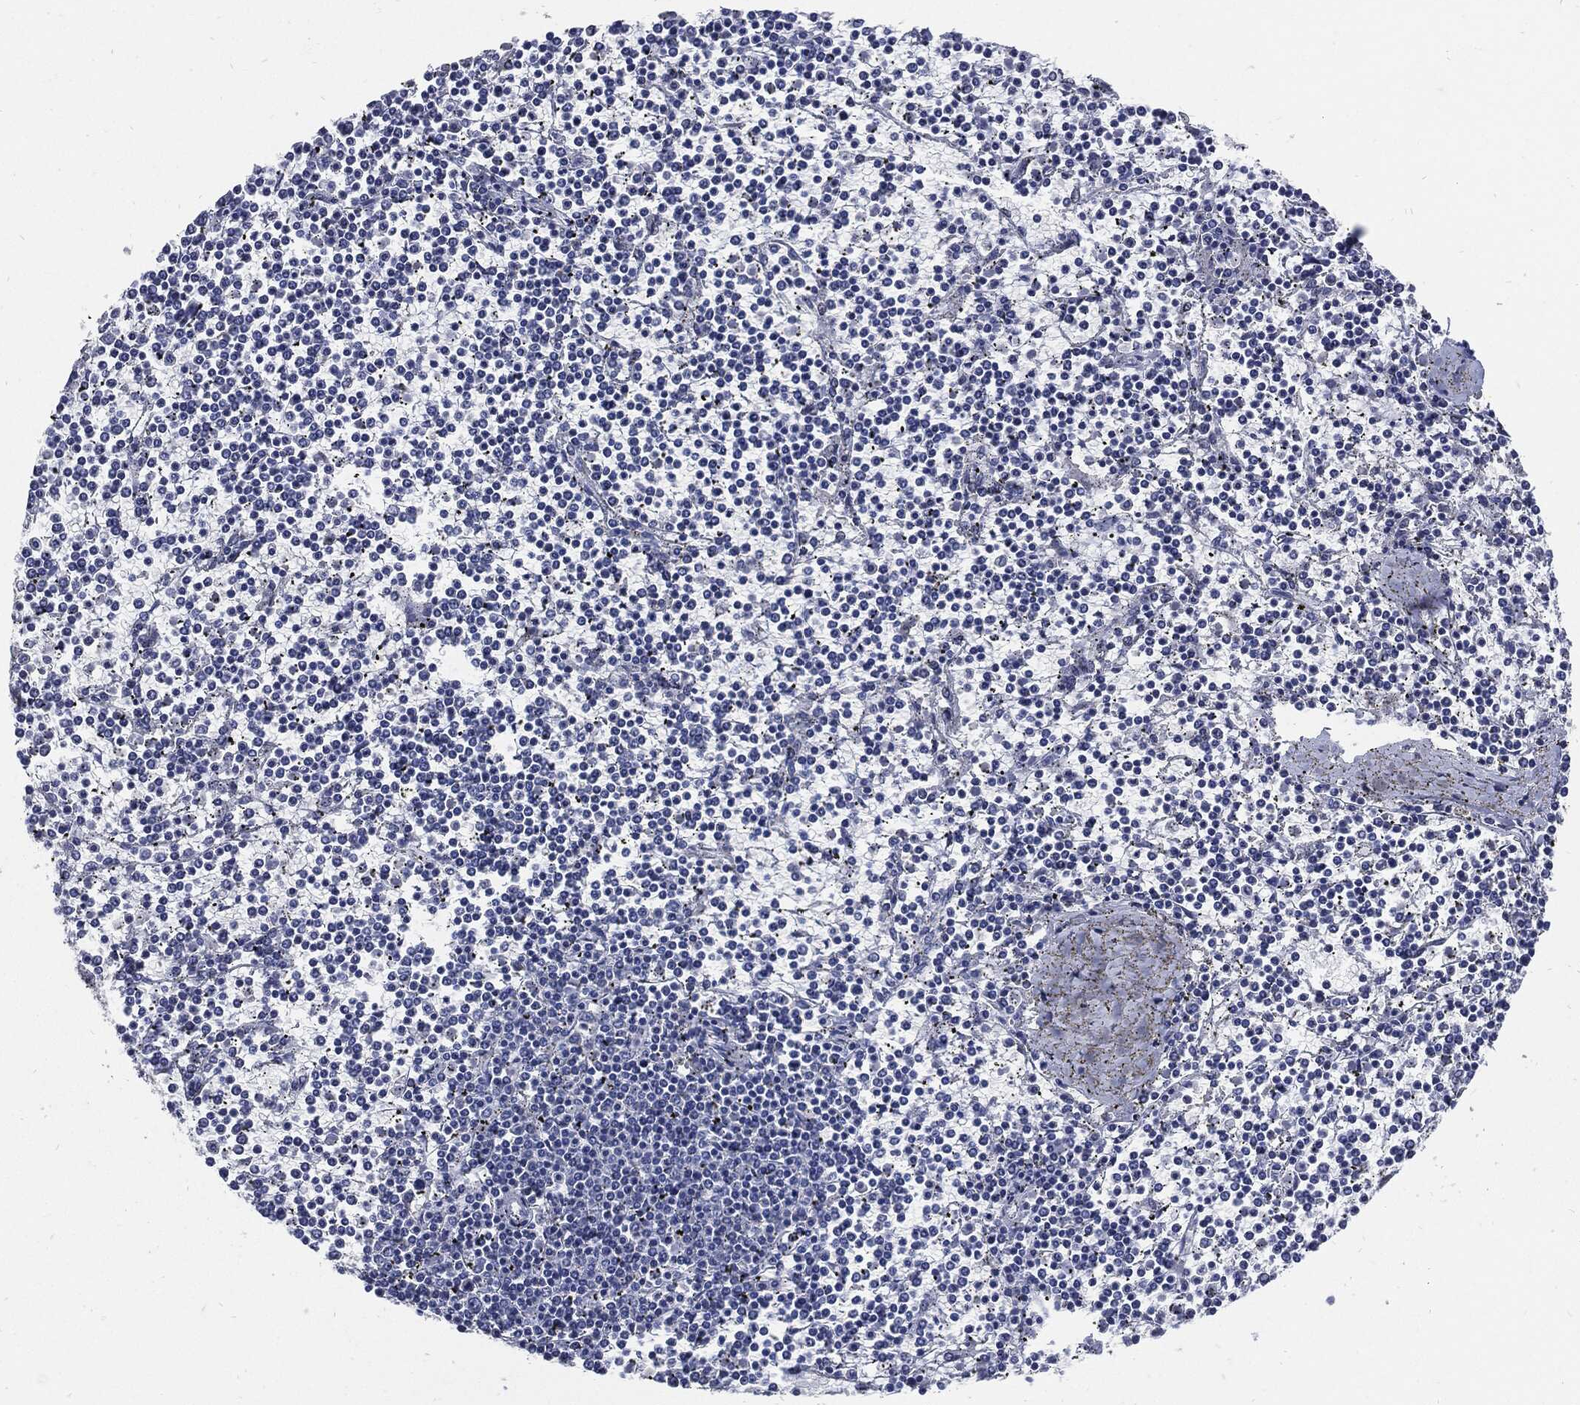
{"staining": {"intensity": "negative", "quantity": "none", "location": "none"}, "tissue": "lymphoma", "cell_type": "Tumor cells", "image_type": "cancer", "snomed": [{"axis": "morphology", "description": "Malignant lymphoma, non-Hodgkin's type, Low grade"}, {"axis": "topography", "description": "Spleen"}], "caption": "Malignant lymphoma, non-Hodgkin's type (low-grade) was stained to show a protein in brown. There is no significant expression in tumor cells.", "gene": "NBN", "patient": {"sex": "female", "age": 19}}